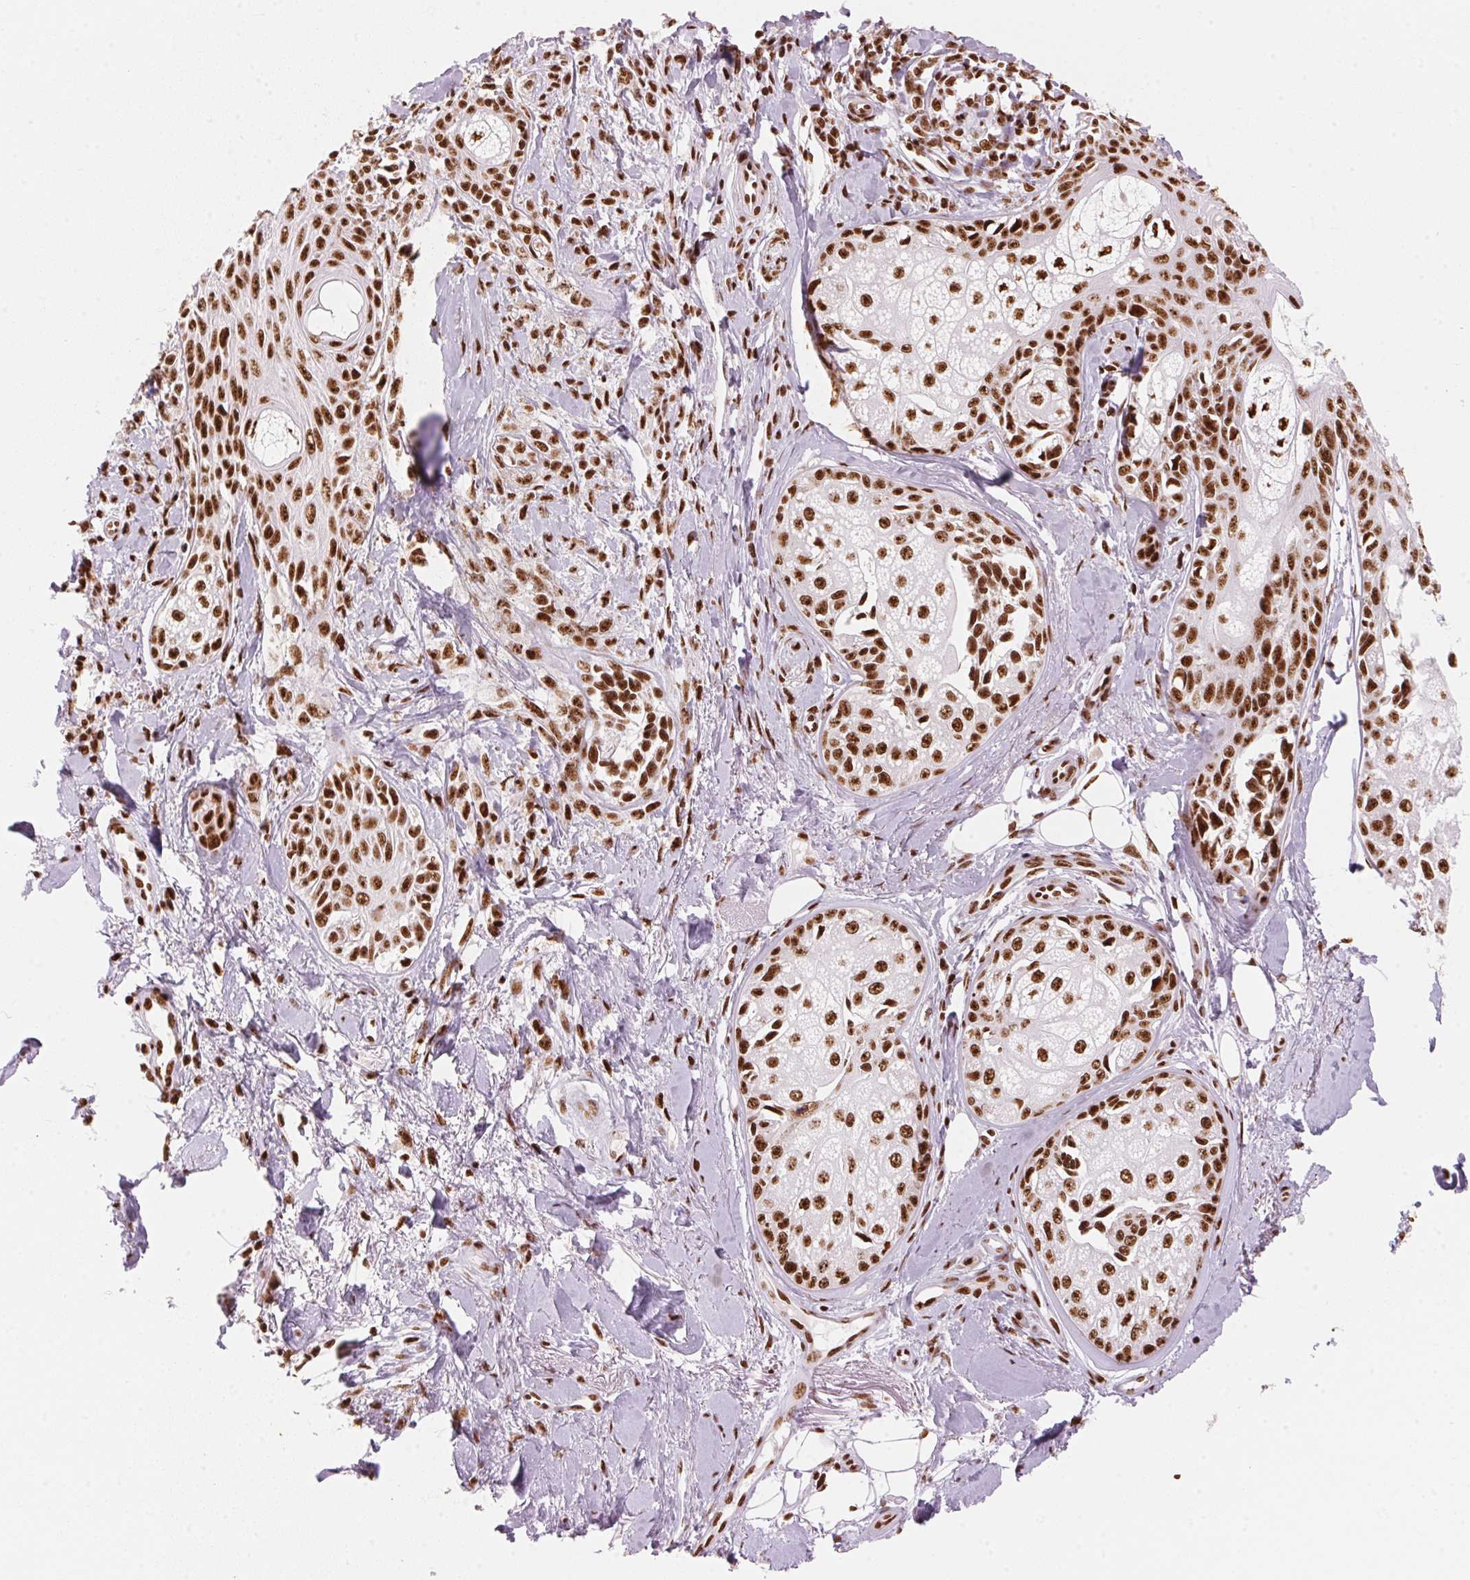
{"staining": {"intensity": "strong", "quantity": ">75%", "location": "nuclear"}, "tissue": "melanoma", "cell_type": "Tumor cells", "image_type": "cancer", "snomed": [{"axis": "morphology", "description": "Malignant melanoma, NOS"}, {"axis": "topography", "description": "Skin"}], "caption": "Tumor cells demonstrate high levels of strong nuclear staining in about >75% of cells in human melanoma.", "gene": "NXF1", "patient": {"sex": "female", "age": 86}}